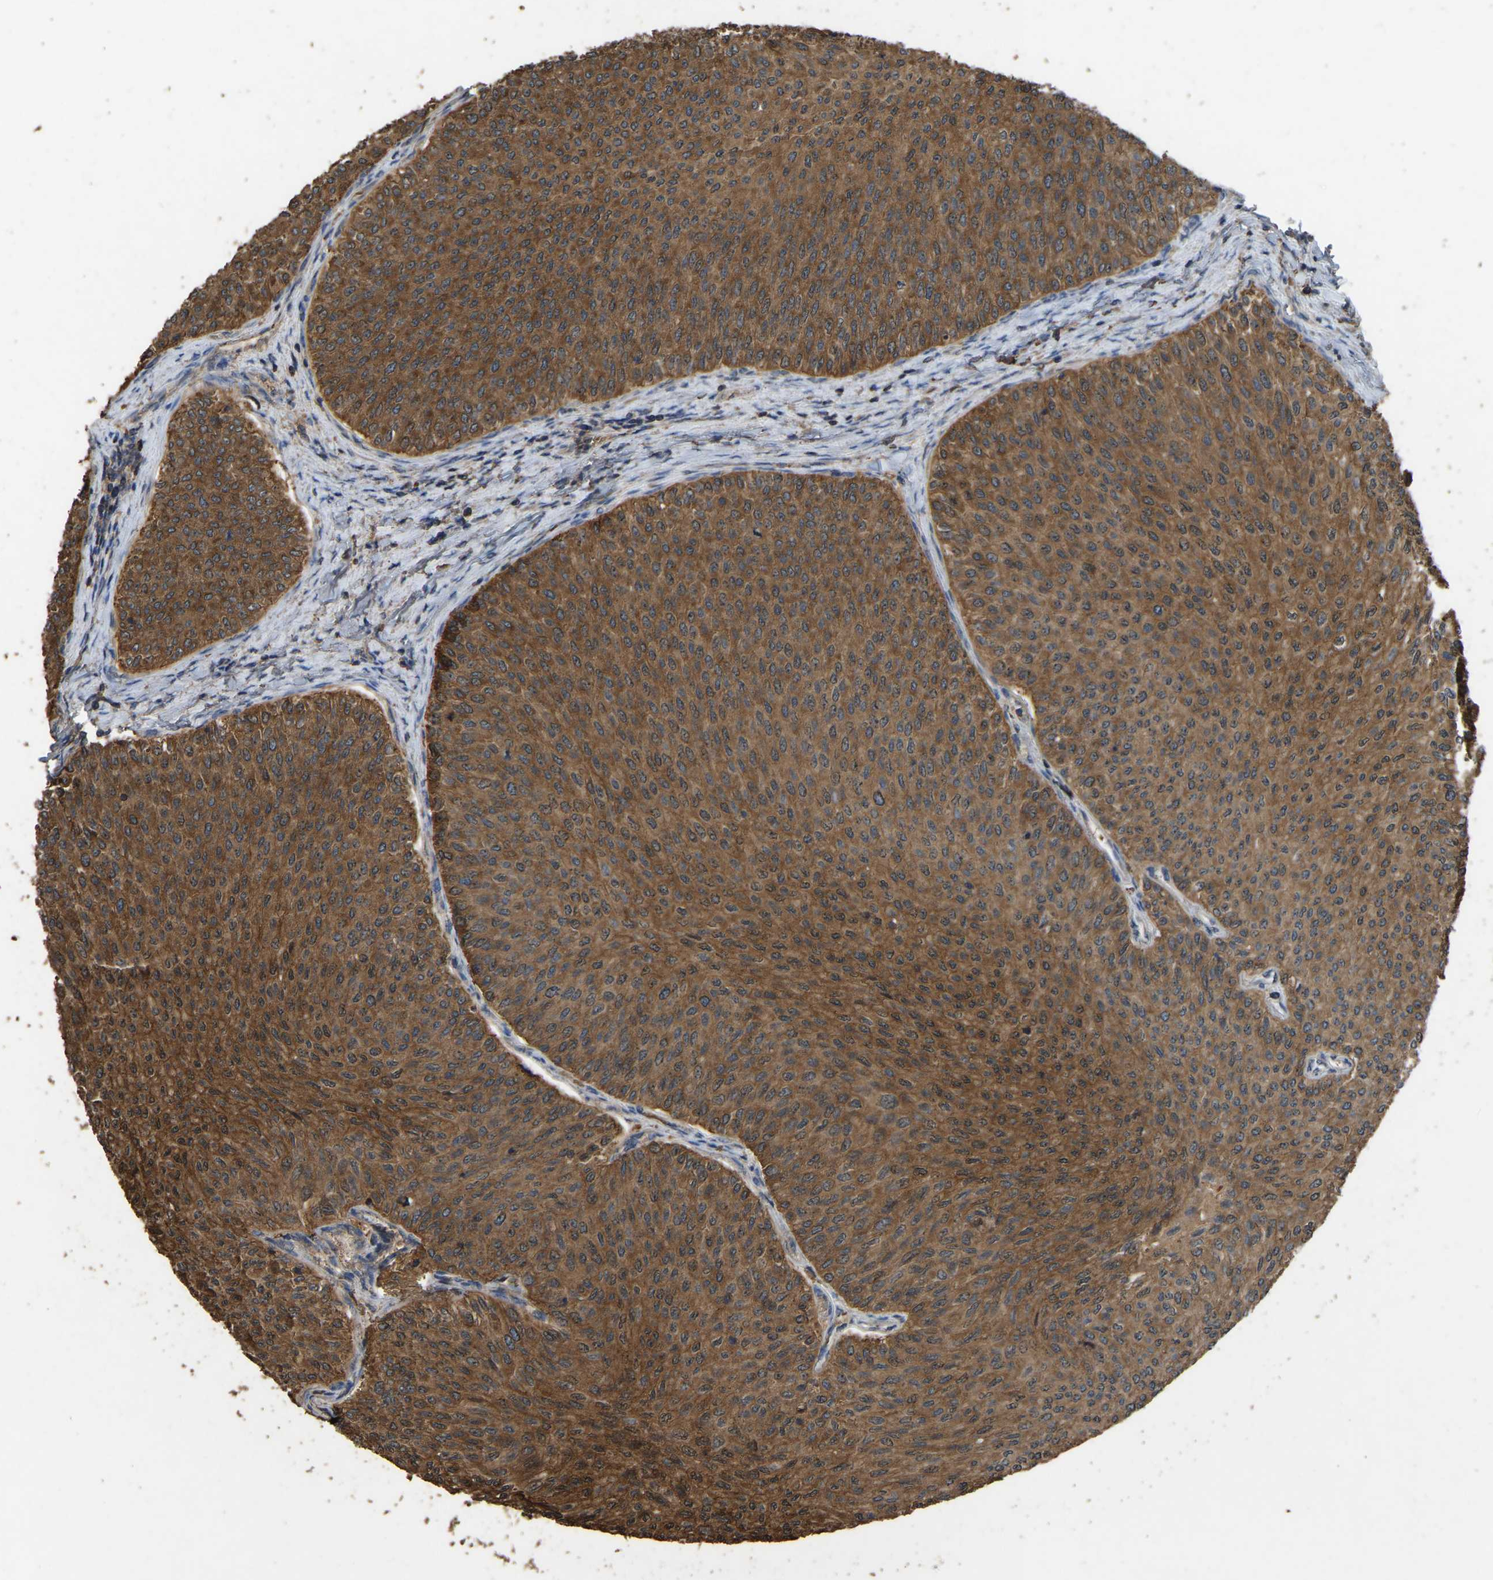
{"staining": {"intensity": "strong", "quantity": ">75%", "location": "cytoplasmic/membranous"}, "tissue": "urothelial cancer", "cell_type": "Tumor cells", "image_type": "cancer", "snomed": [{"axis": "morphology", "description": "Urothelial carcinoma, Low grade"}, {"axis": "topography", "description": "Urinary bladder"}], "caption": "Immunohistochemistry (IHC) histopathology image of neoplastic tissue: human urothelial cancer stained using IHC exhibits high levels of strong protein expression localized specifically in the cytoplasmic/membranous of tumor cells, appearing as a cytoplasmic/membranous brown color.", "gene": "FHIT", "patient": {"sex": "male", "age": 78}}